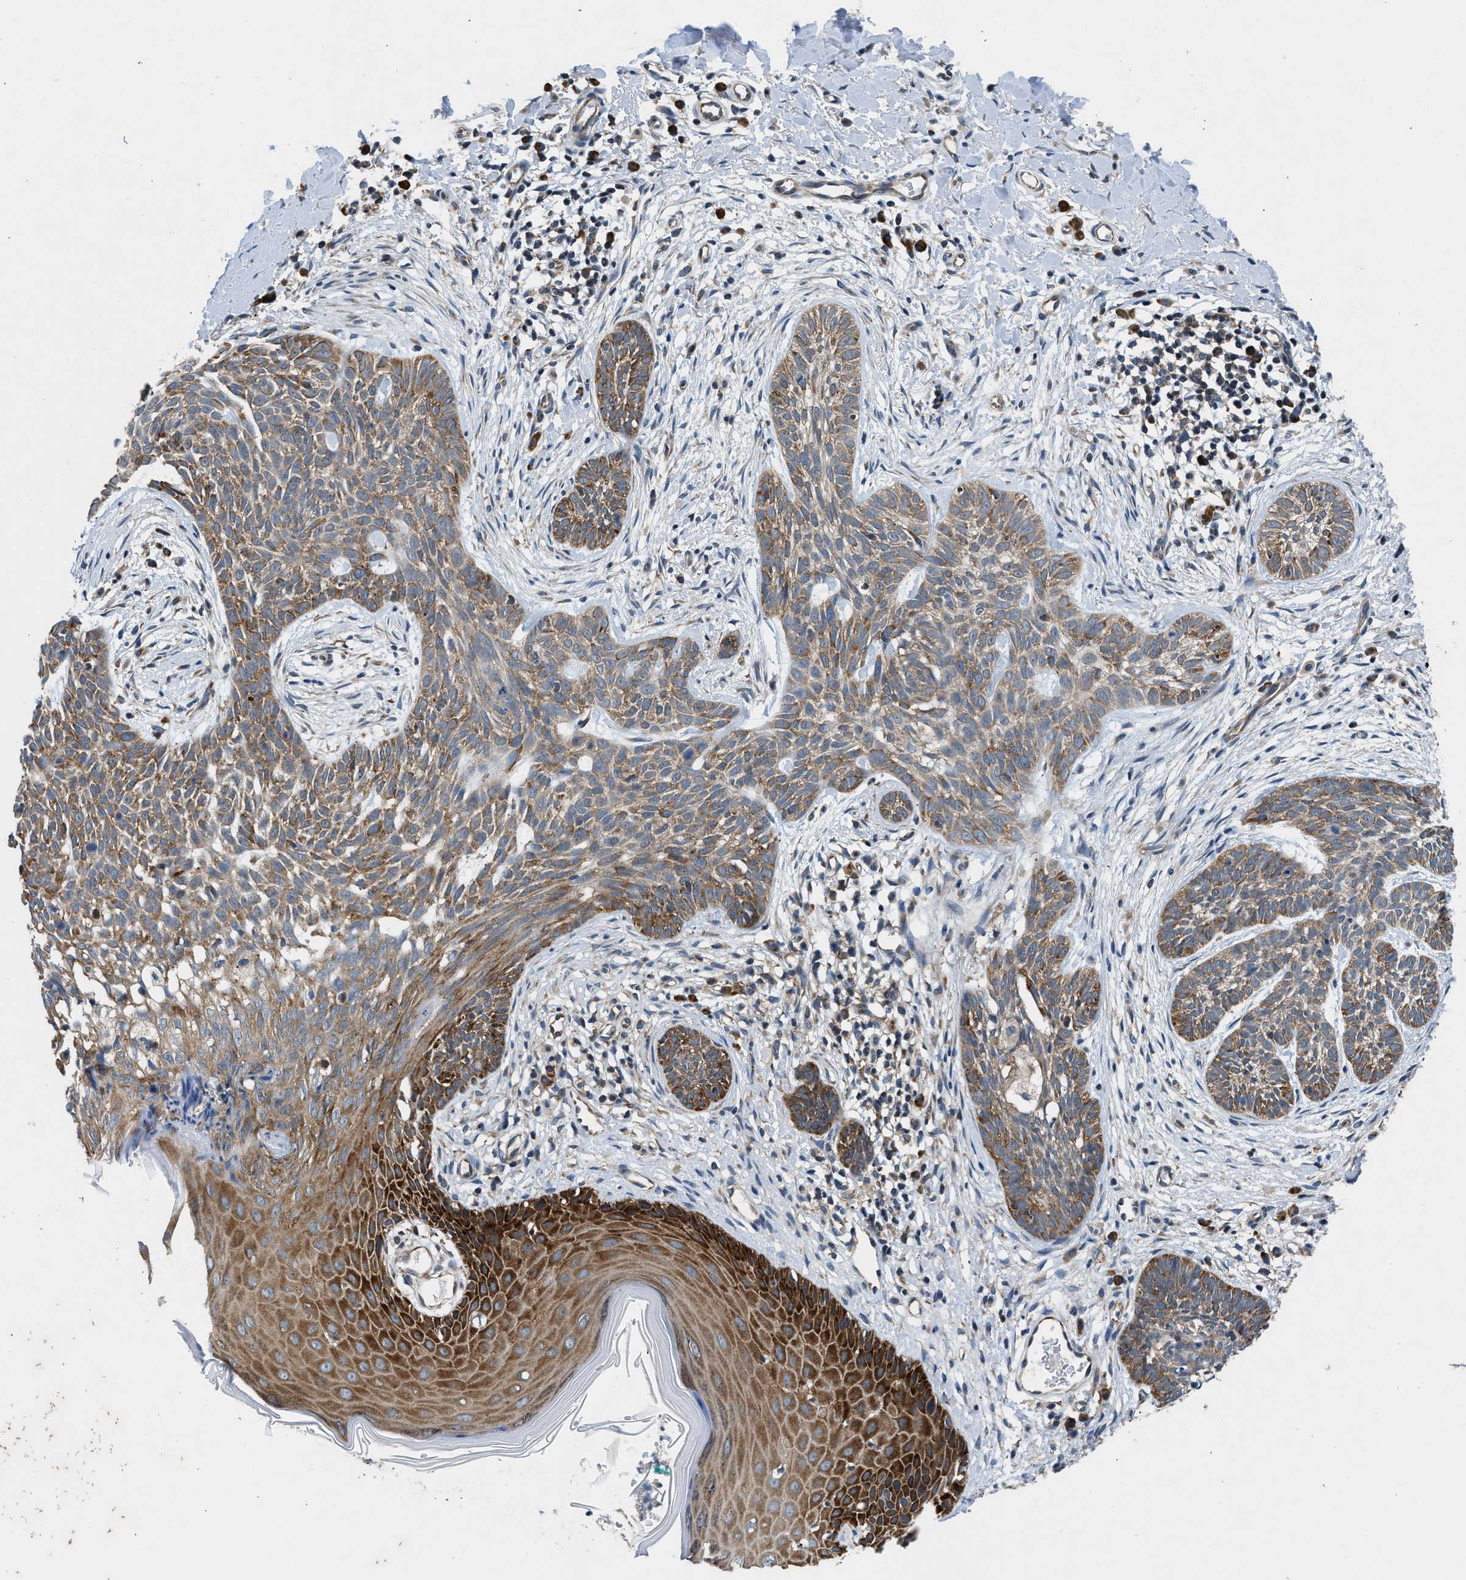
{"staining": {"intensity": "moderate", "quantity": ">75%", "location": "cytoplasmic/membranous"}, "tissue": "skin cancer", "cell_type": "Tumor cells", "image_type": "cancer", "snomed": [{"axis": "morphology", "description": "Basal cell carcinoma"}, {"axis": "topography", "description": "Skin"}], "caption": "Skin cancer (basal cell carcinoma) was stained to show a protein in brown. There is medium levels of moderate cytoplasmic/membranous positivity in approximately >75% of tumor cells. (Stains: DAB in brown, nuclei in blue, Microscopy: brightfield microscopy at high magnification).", "gene": "PA2G4", "patient": {"sex": "female", "age": 59}}